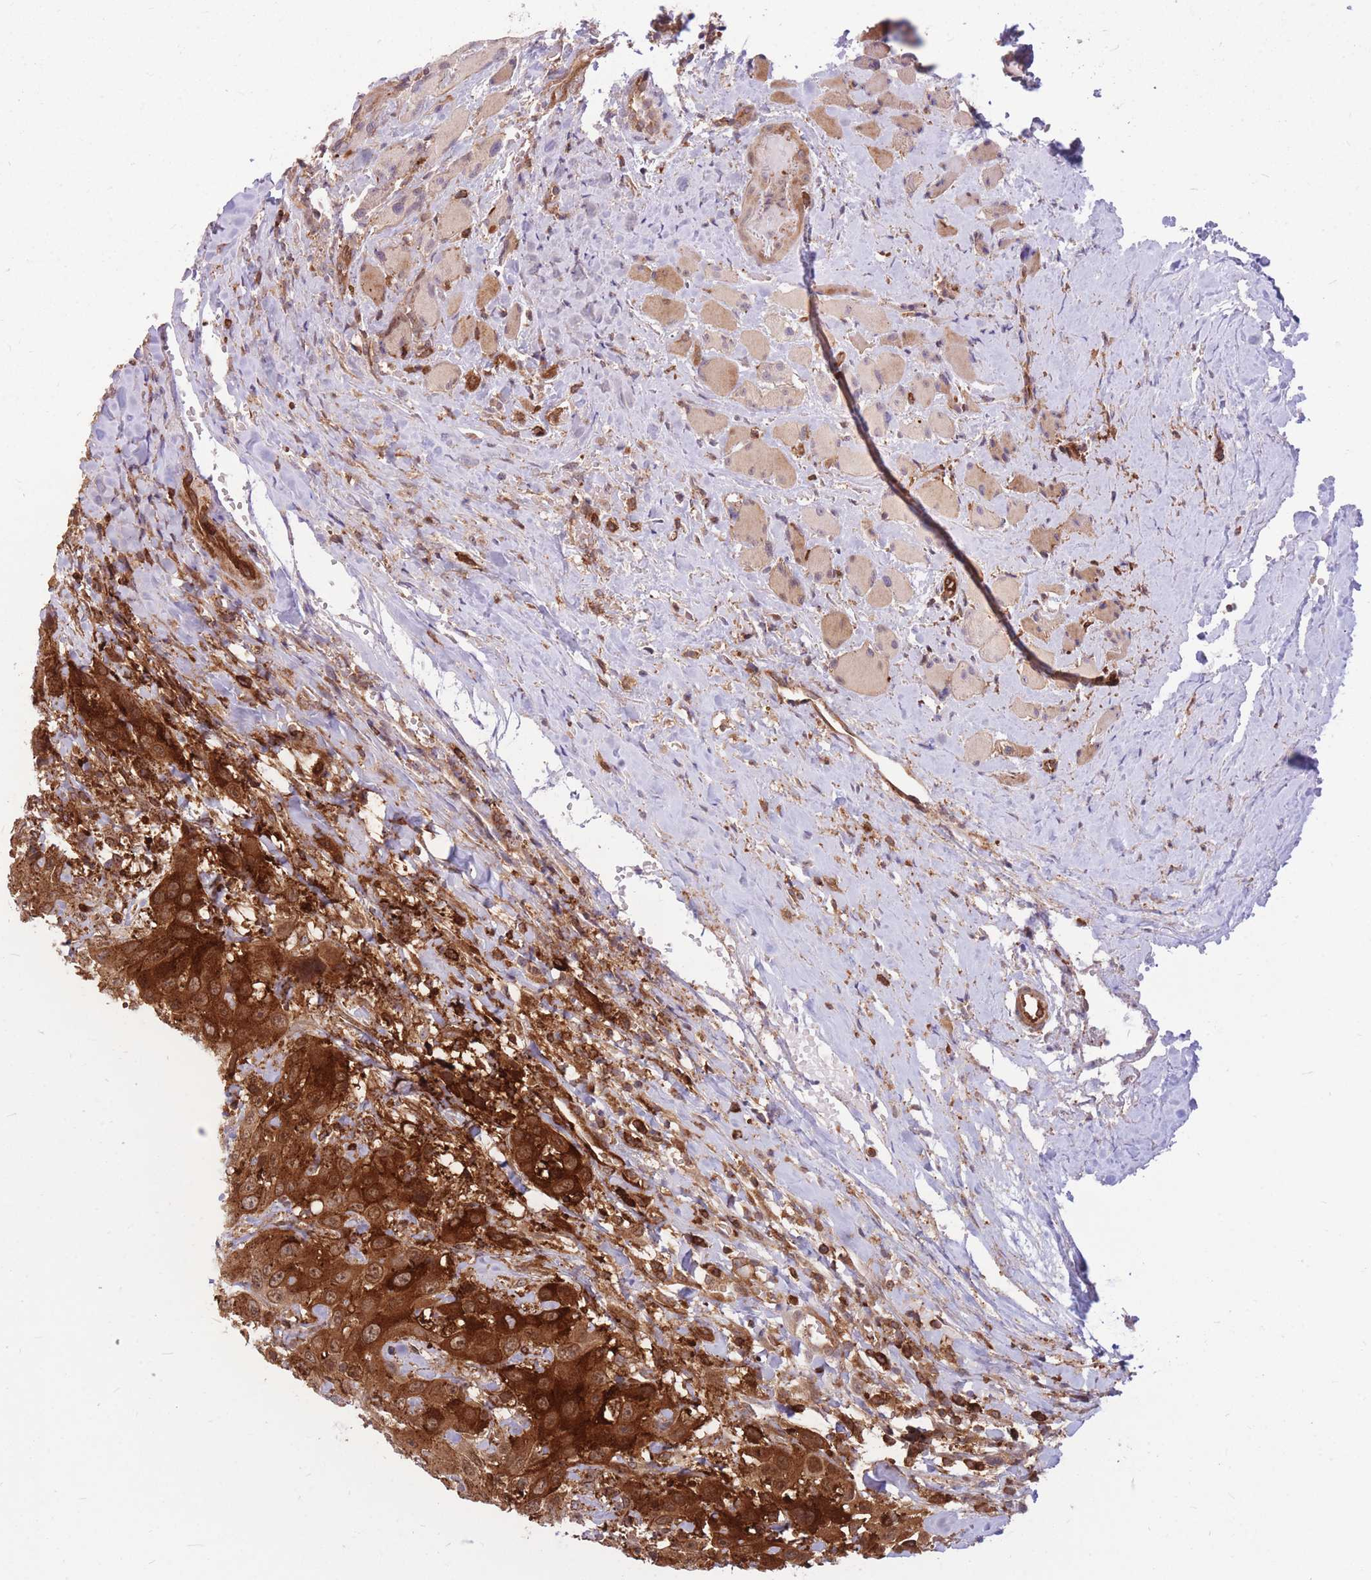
{"staining": {"intensity": "strong", "quantity": ">75%", "location": "cytoplasmic/membranous"}, "tissue": "head and neck cancer", "cell_type": "Tumor cells", "image_type": "cancer", "snomed": [{"axis": "morphology", "description": "Squamous cell carcinoma, NOS"}, {"axis": "topography", "description": "Head-Neck"}], "caption": "An IHC photomicrograph of tumor tissue is shown. Protein staining in brown labels strong cytoplasmic/membranous positivity in head and neck squamous cell carcinoma within tumor cells. Using DAB (brown) and hematoxylin (blue) stains, captured at high magnification using brightfield microscopy.", "gene": "TCF20", "patient": {"sex": "male", "age": 81}}